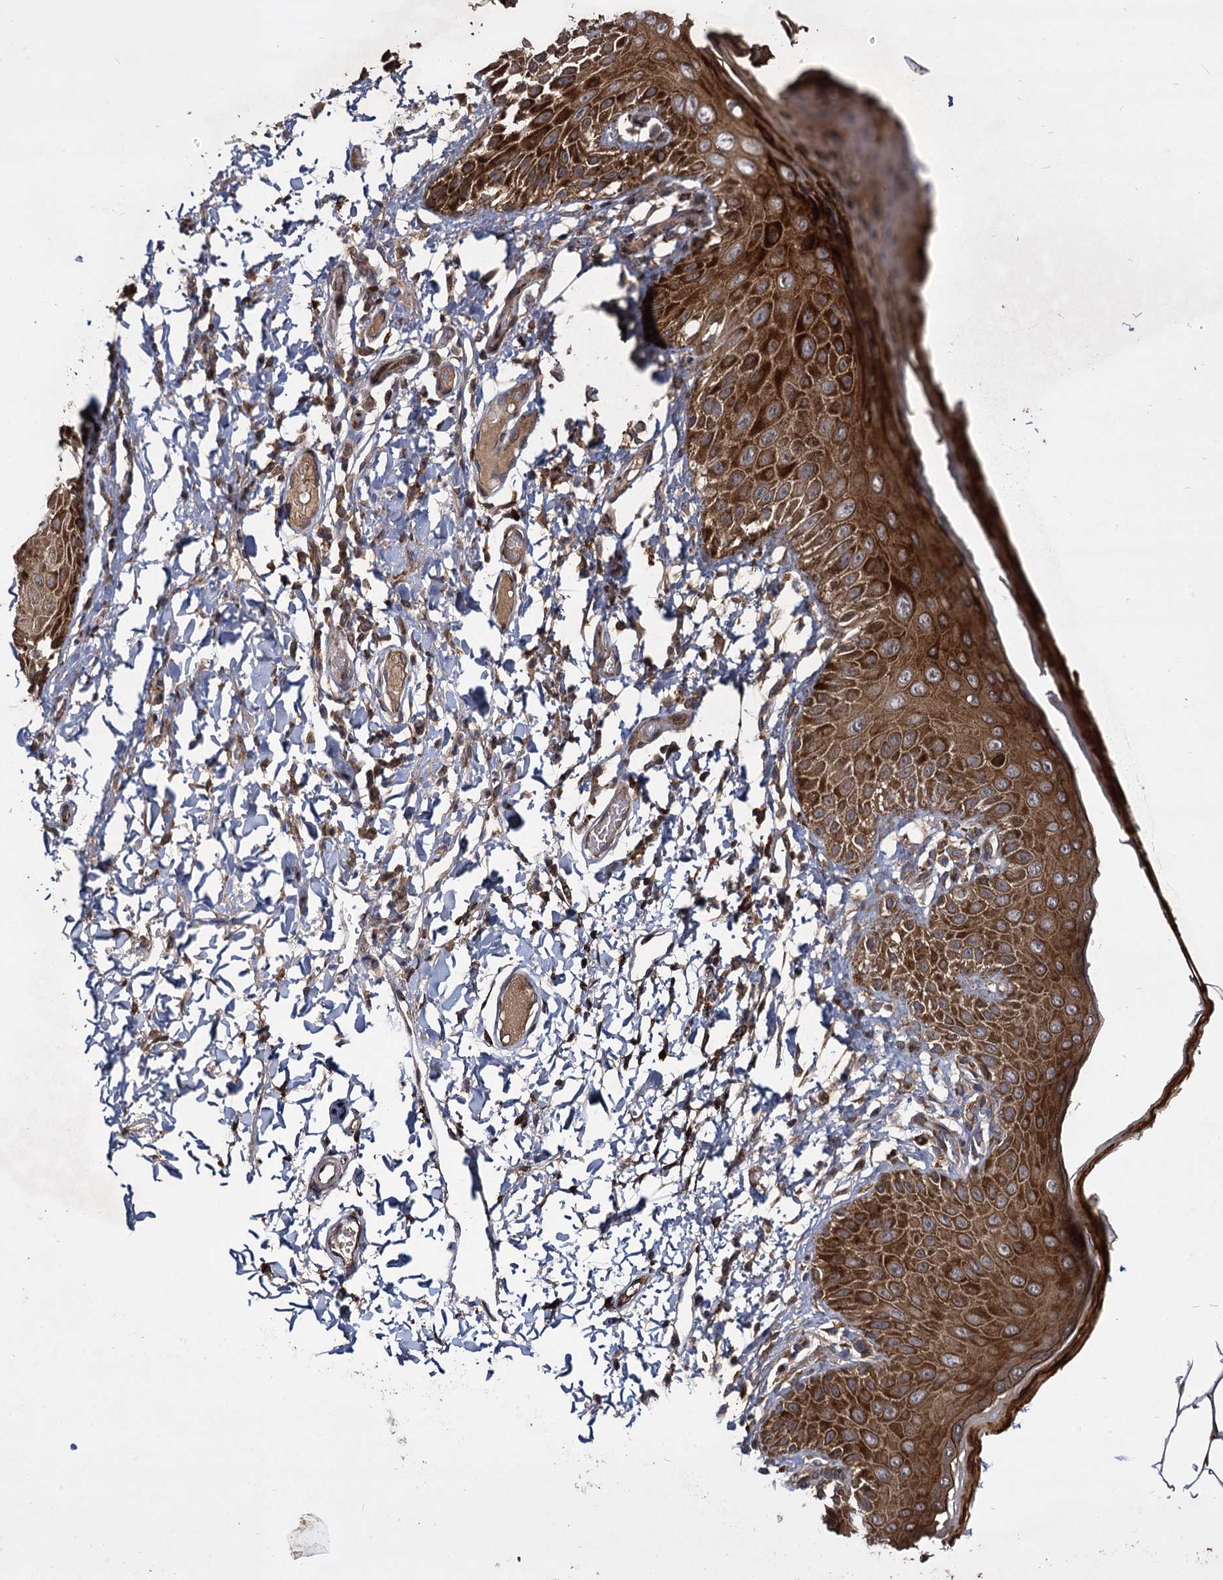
{"staining": {"intensity": "strong", "quantity": ">75%", "location": "cytoplasmic/membranous"}, "tissue": "skin", "cell_type": "Epidermal cells", "image_type": "normal", "snomed": [{"axis": "morphology", "description": "Normal tissue, NOS"}, {"axis": "topography", "description": "Anal"}], "caption": "Immunohistochemistry (IHC) staining of benign skin, which demonstrates high levels of strong cytoplasmic/membranous staining in about >75% of epidermal cells indicating strong cytoplasmic/membranous protein positivity. The staining was performed using DAB (brown) for protein detection and nuclei were counterstained in hematoxylin (blue).", "gene": "INPPL1", "patient": {"sex": "male", "age": 44}}